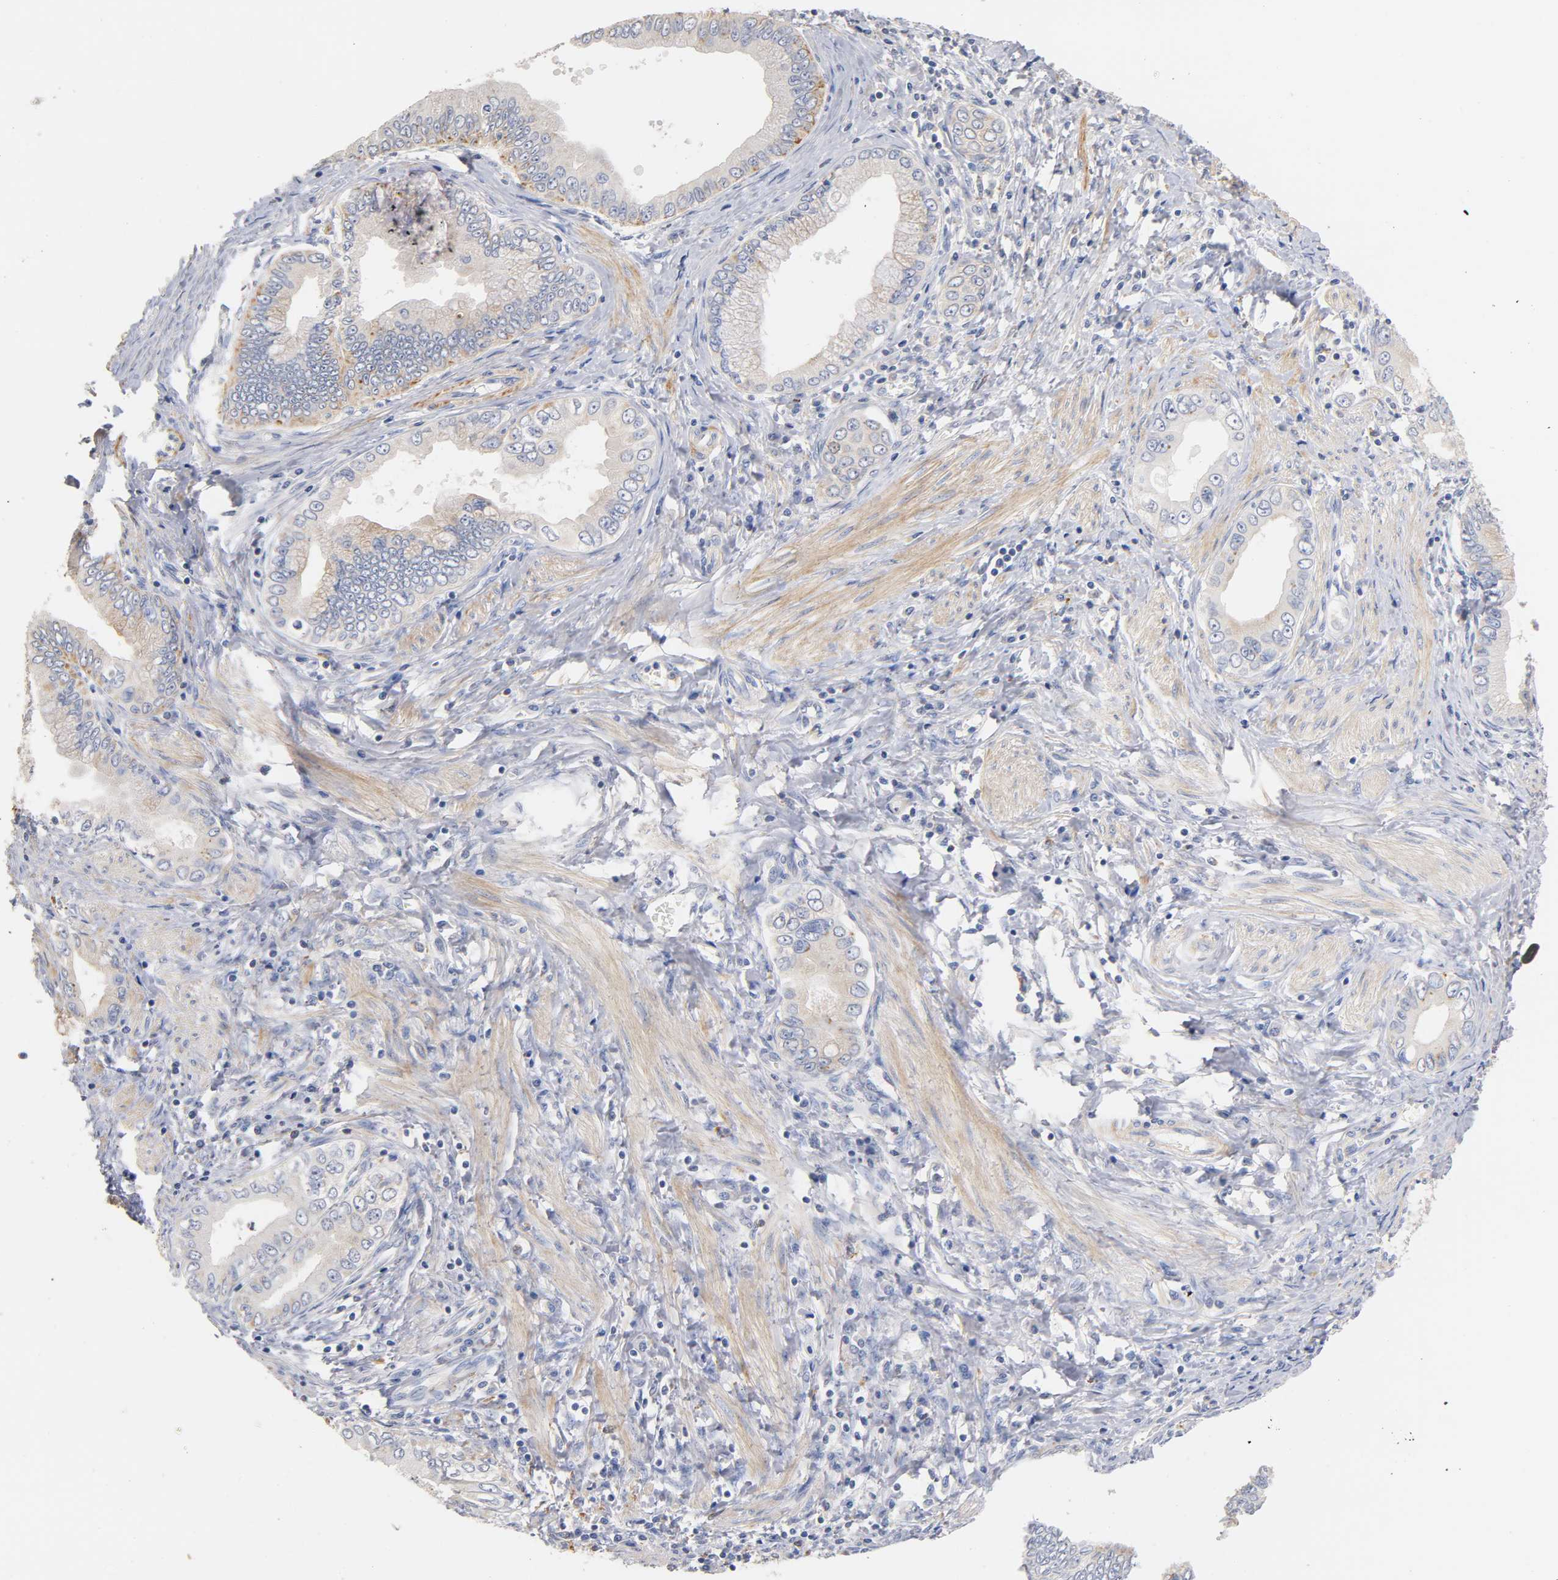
{"staining": {"intensity": "weak", "quantity": "<25%", "location": "cytoplasmic/membranous"}, "tissue": "pancreatic cancer", "cell_type": "Tumor cells", "image_type": "cancer", "snomed": [{"axis": "morphology", "description": "Normal tissue, NOS"}, {"axis": "topography", "description": "Lymph node"}], "caption": "Immunohistochemistry micrograph of neoplastic tissue: human pancreatic cancer stained with DAB (3,3'-diaminobenzidine) displays no significant protein positivity in tumor cells.", "gene": "SEMA5A", "patient": {"sex": "male", "age": 50}}